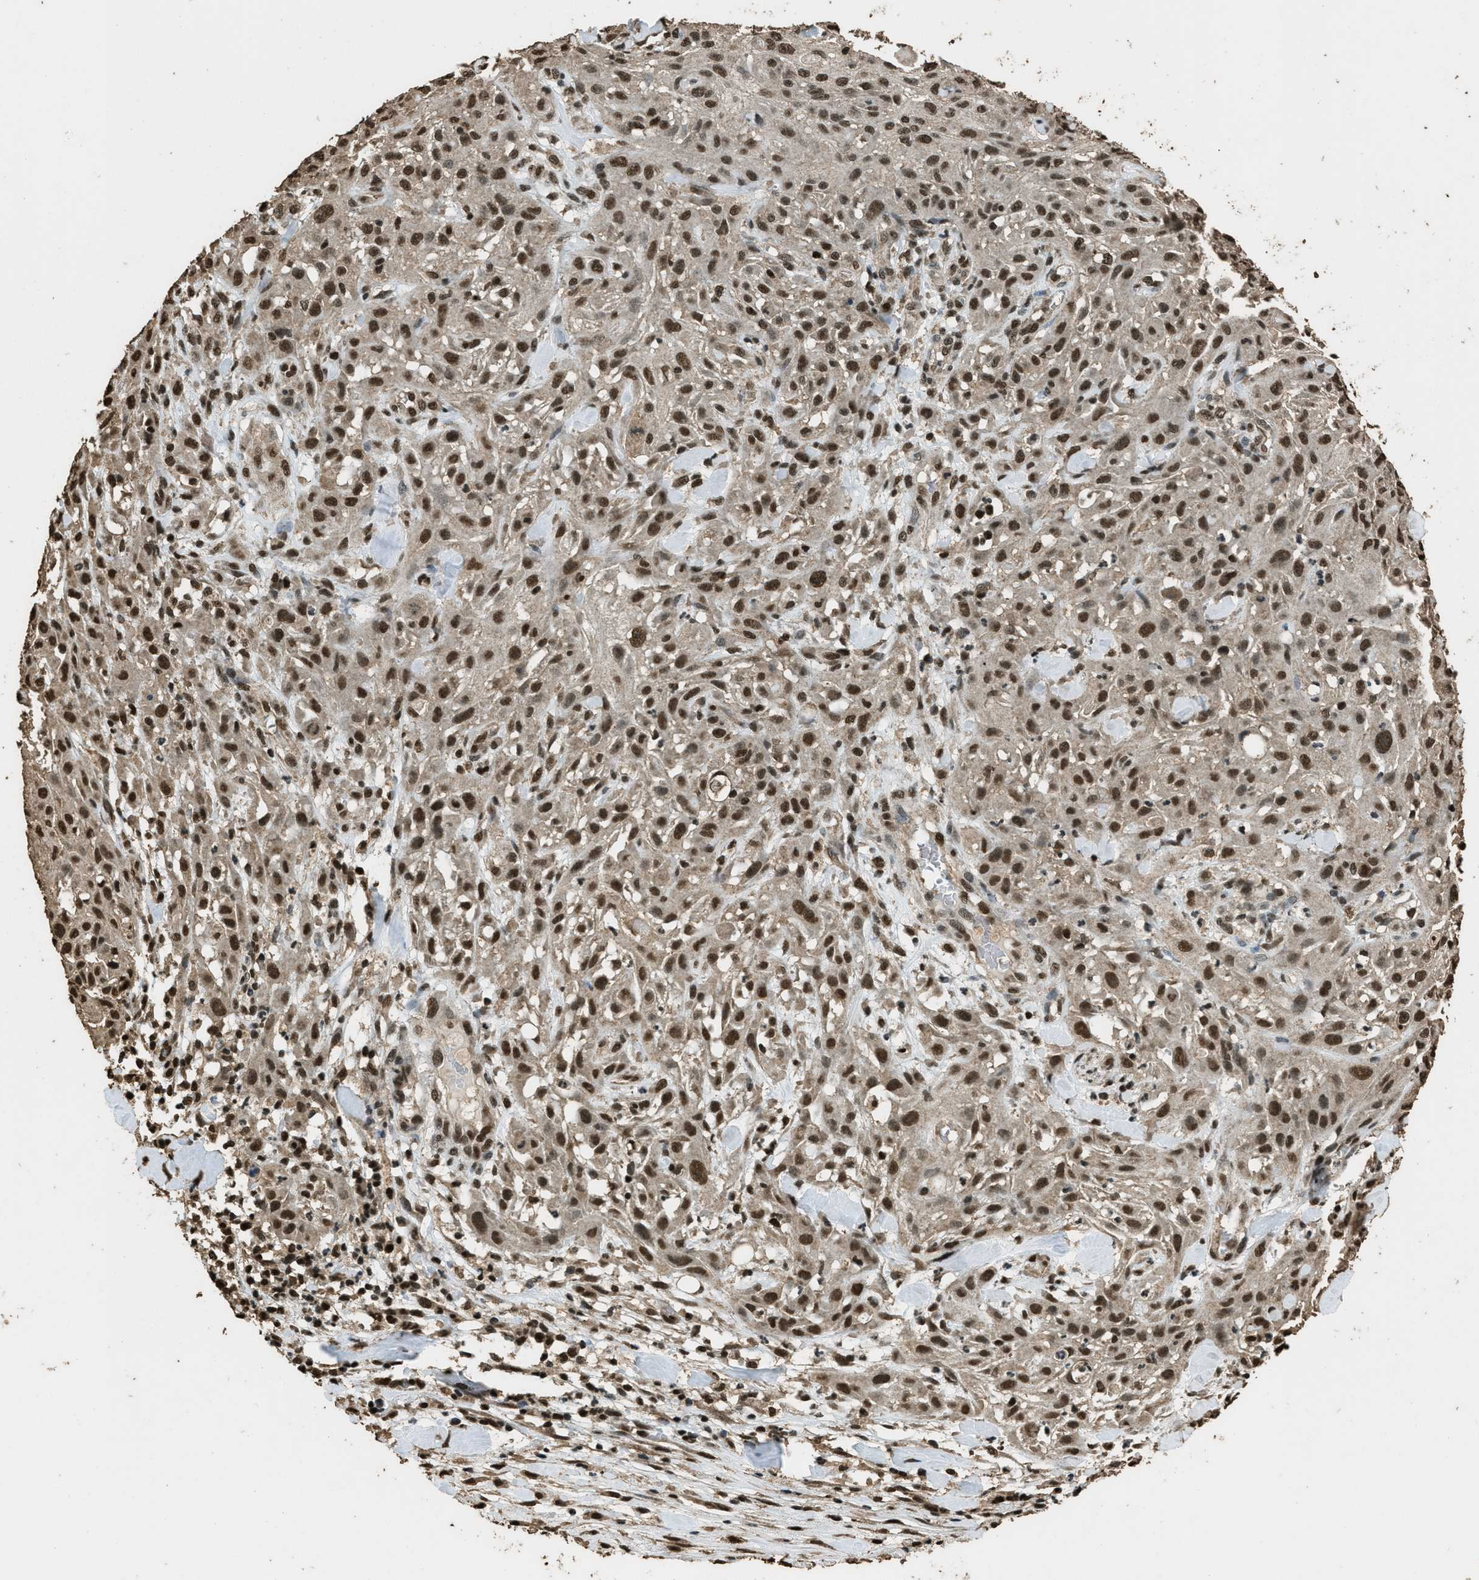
{"staining": {"intensity": "strong", "quantity": ">75%", "location": "nuclear"}, "tissue": "skin cancer", "cell_type": "Tumor cells", "image_type": "cancer", "snomed": [{"axis": "morphology", "description": "Squamous cell carcinoma, NOS"}, {"axis": "topography", "description": "Skin"}], "caption": "Squamous cell carcinoma (skin) tissue shows strong nuclear staining in about >75% of tumor cells", "gene": "MYB", "patient": {"sex": "male", "age": 75}}